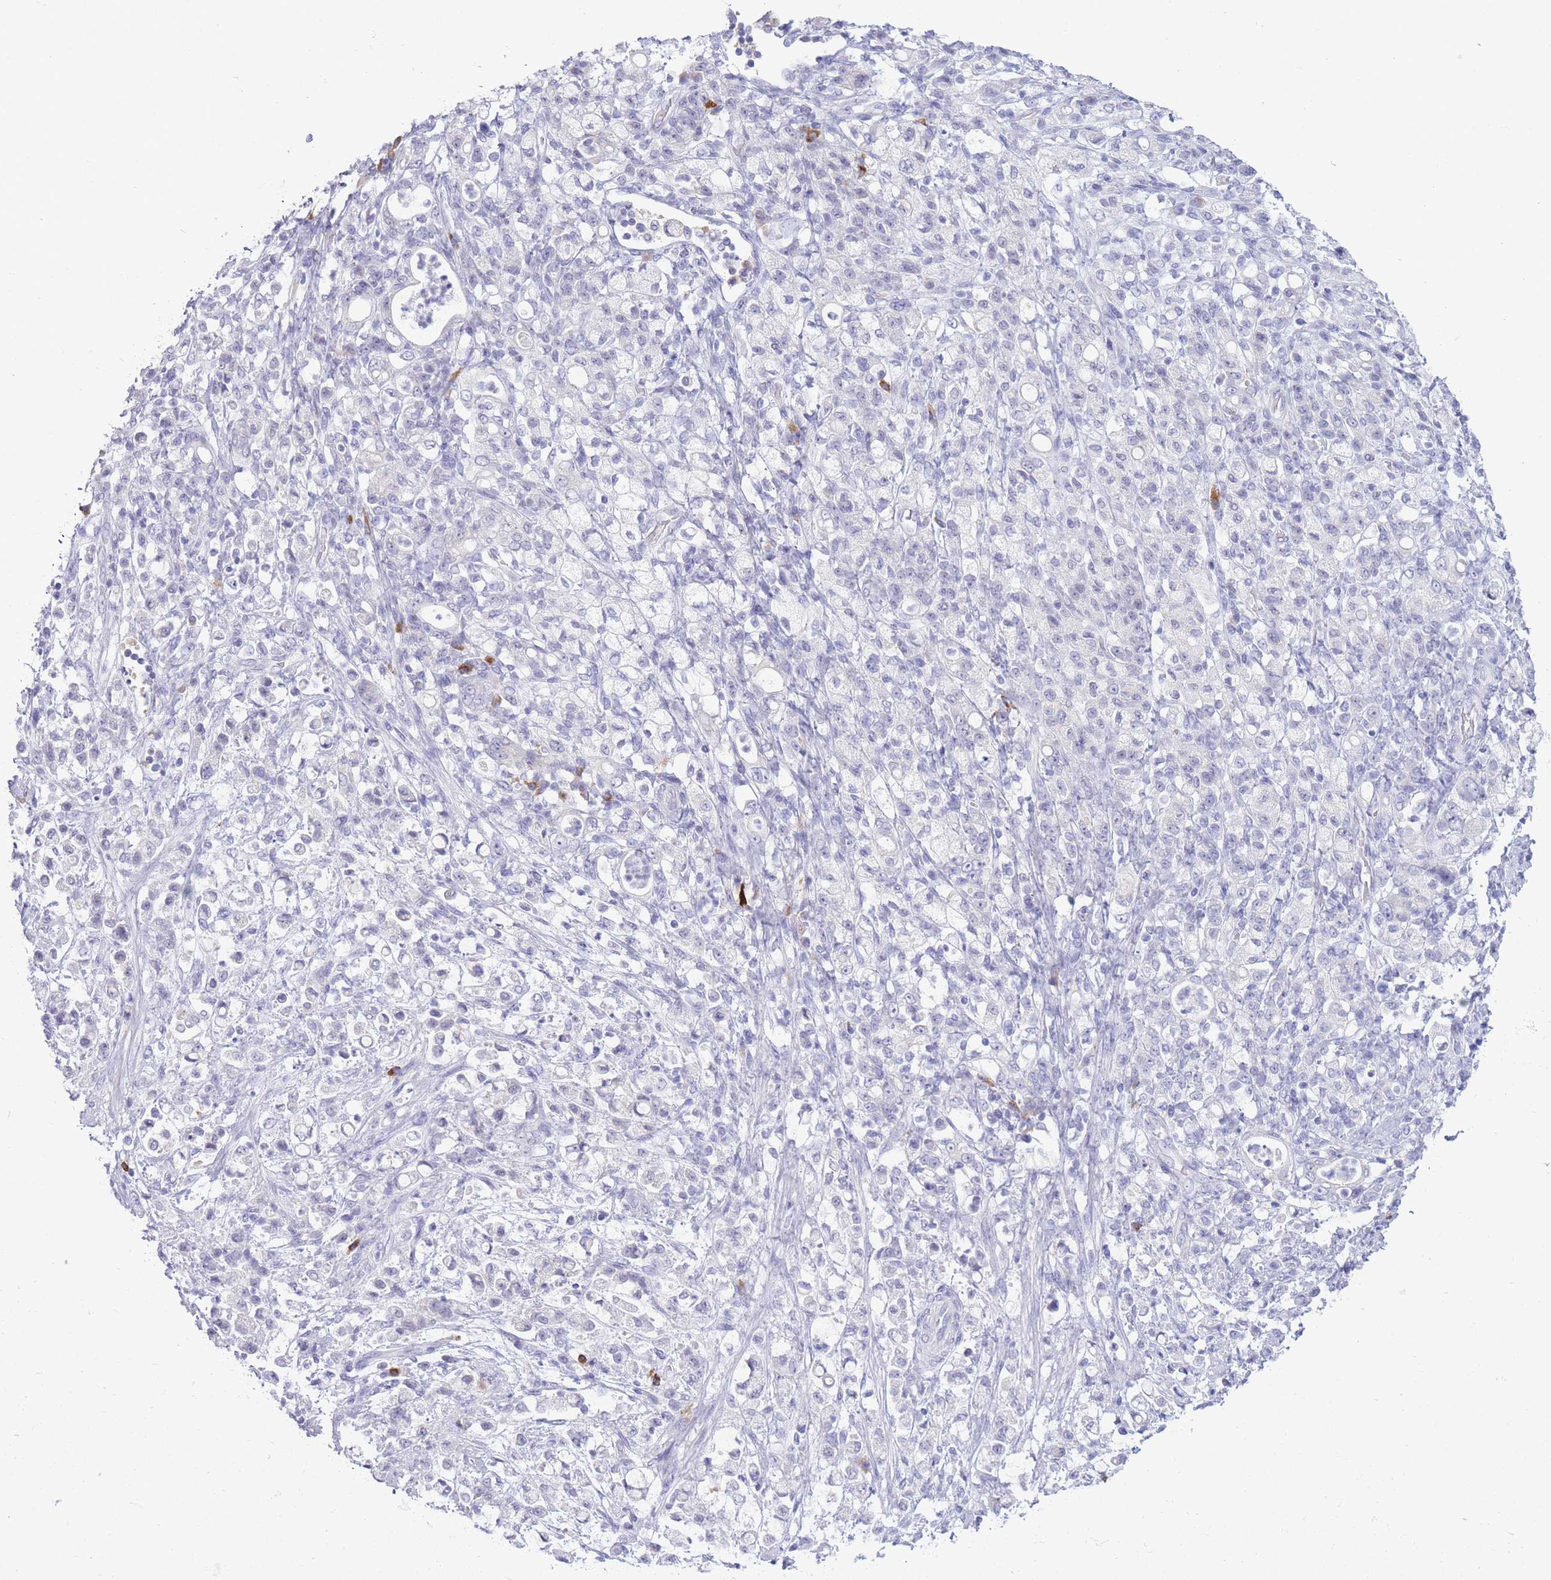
{"staining": {"intensity": "negative", "quantity": "none", "location": "none"}, "tissue": "stomach cancer", "cell_type": "Tumor cells", "image_type": "cancer", "snomed": [{"axis": "morphology", "description": "Adenocarcinoma, NOS"}, {"axis": "topography", "description": "Stomach"}], "caption": "Immunohistochemical staining of human stomach adenocarcinoma displays no significant positivity in tumor cells. (DAB (3,3'-diaminobenzidine) immunohistochemistry, high magnification).", "gene": "ASAP3", "patient": {"sex": "female", "age": 60}}